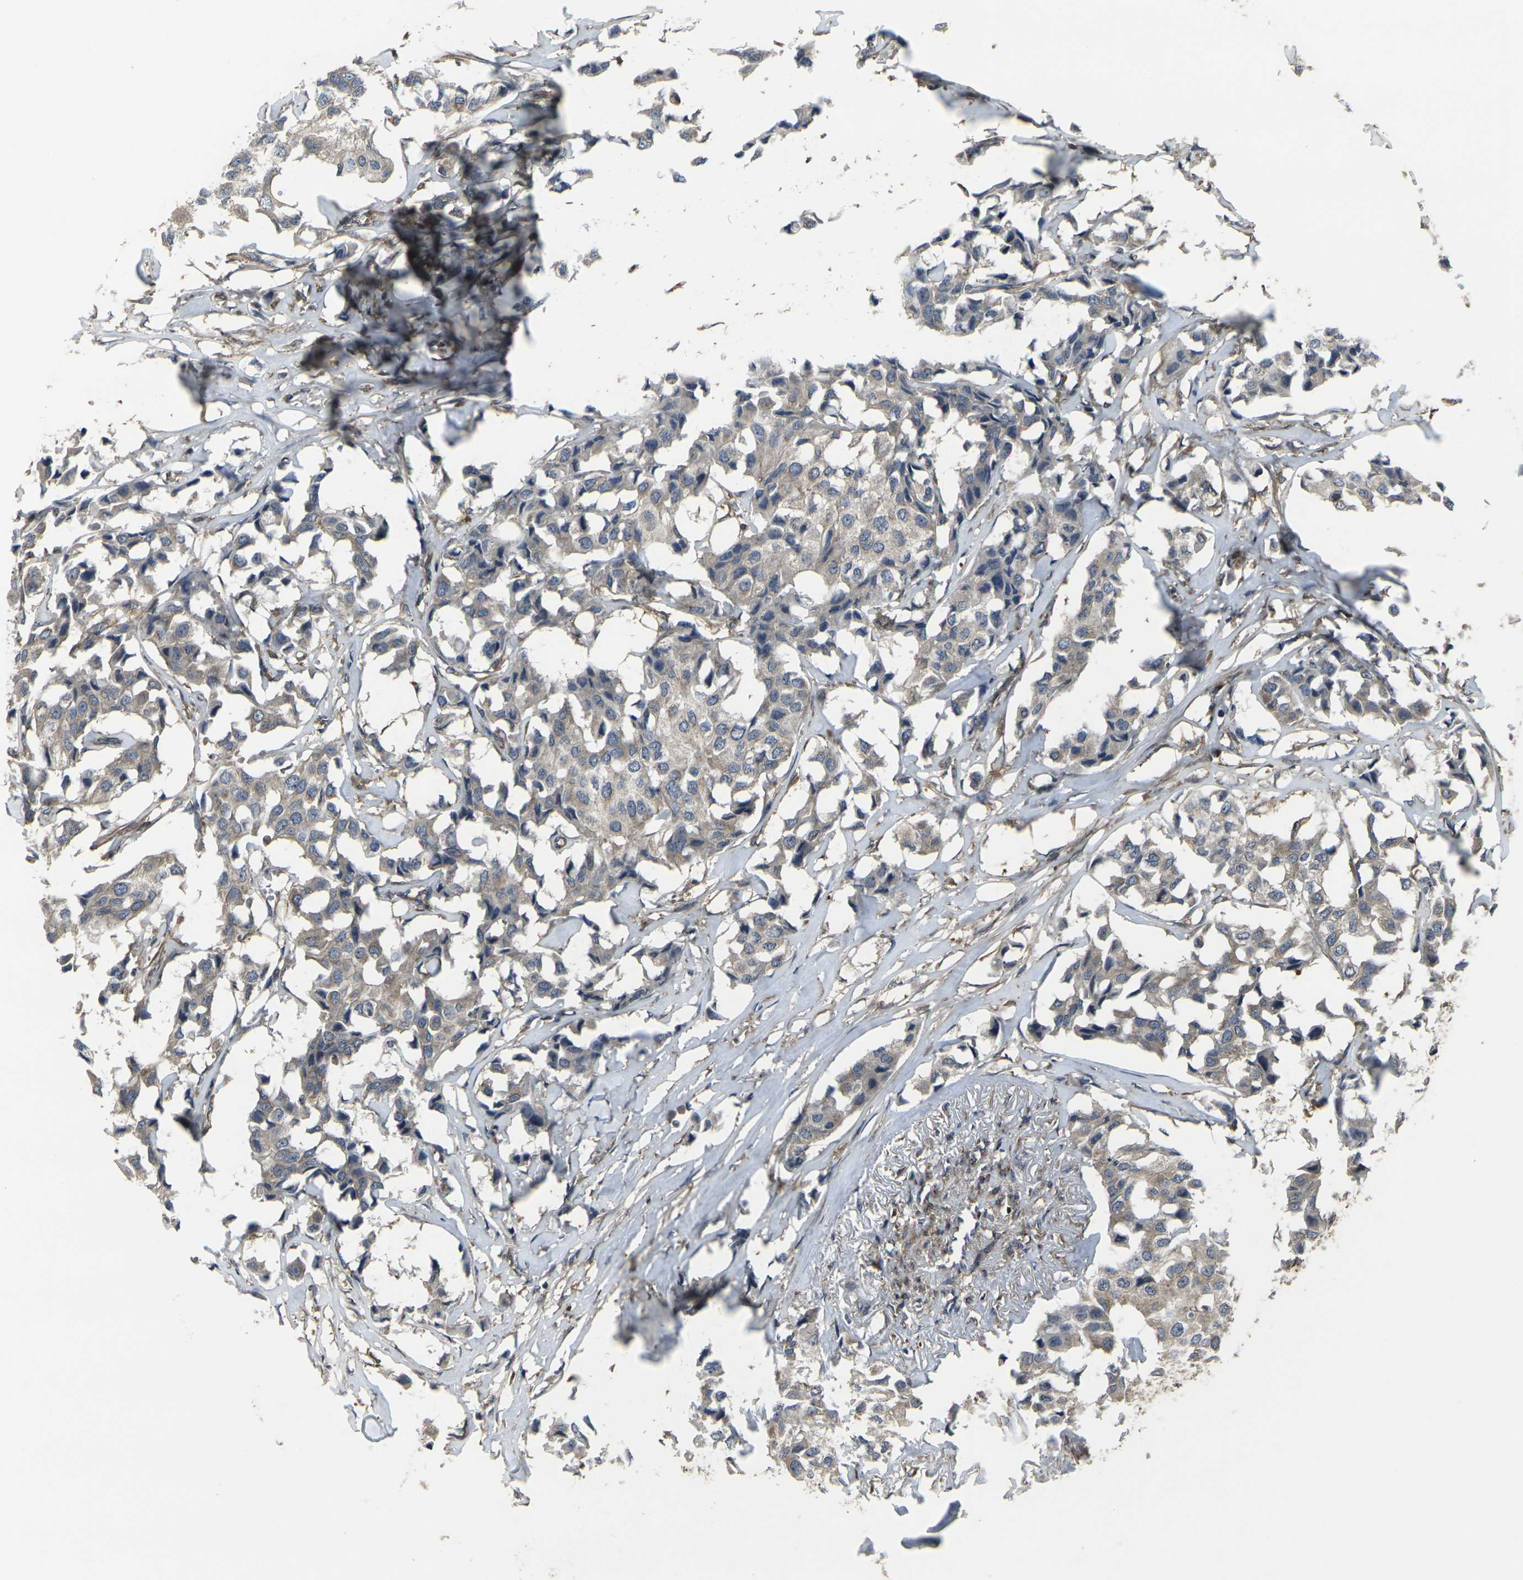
{"staining": {"intensity": "weak", "quantity": ">75%", "location": "cytoplasmic/membranous"}, "tissue": "breast cancer", "cell_type": "Tumor cells", "image_type": "cancer", "snomed": [{"axis": "morphology", "description": "Duct carcinoma"}, {"axis": "topography", "description": "Breast"}], "caption": "Immunohistochemistry of human breast cancer shows low levels of weak cytoplasmic/membranous expression in approximately >75% of tumor cells.", "gene": "PRKACB", "patient": {"sex": "female", "age": 80}}